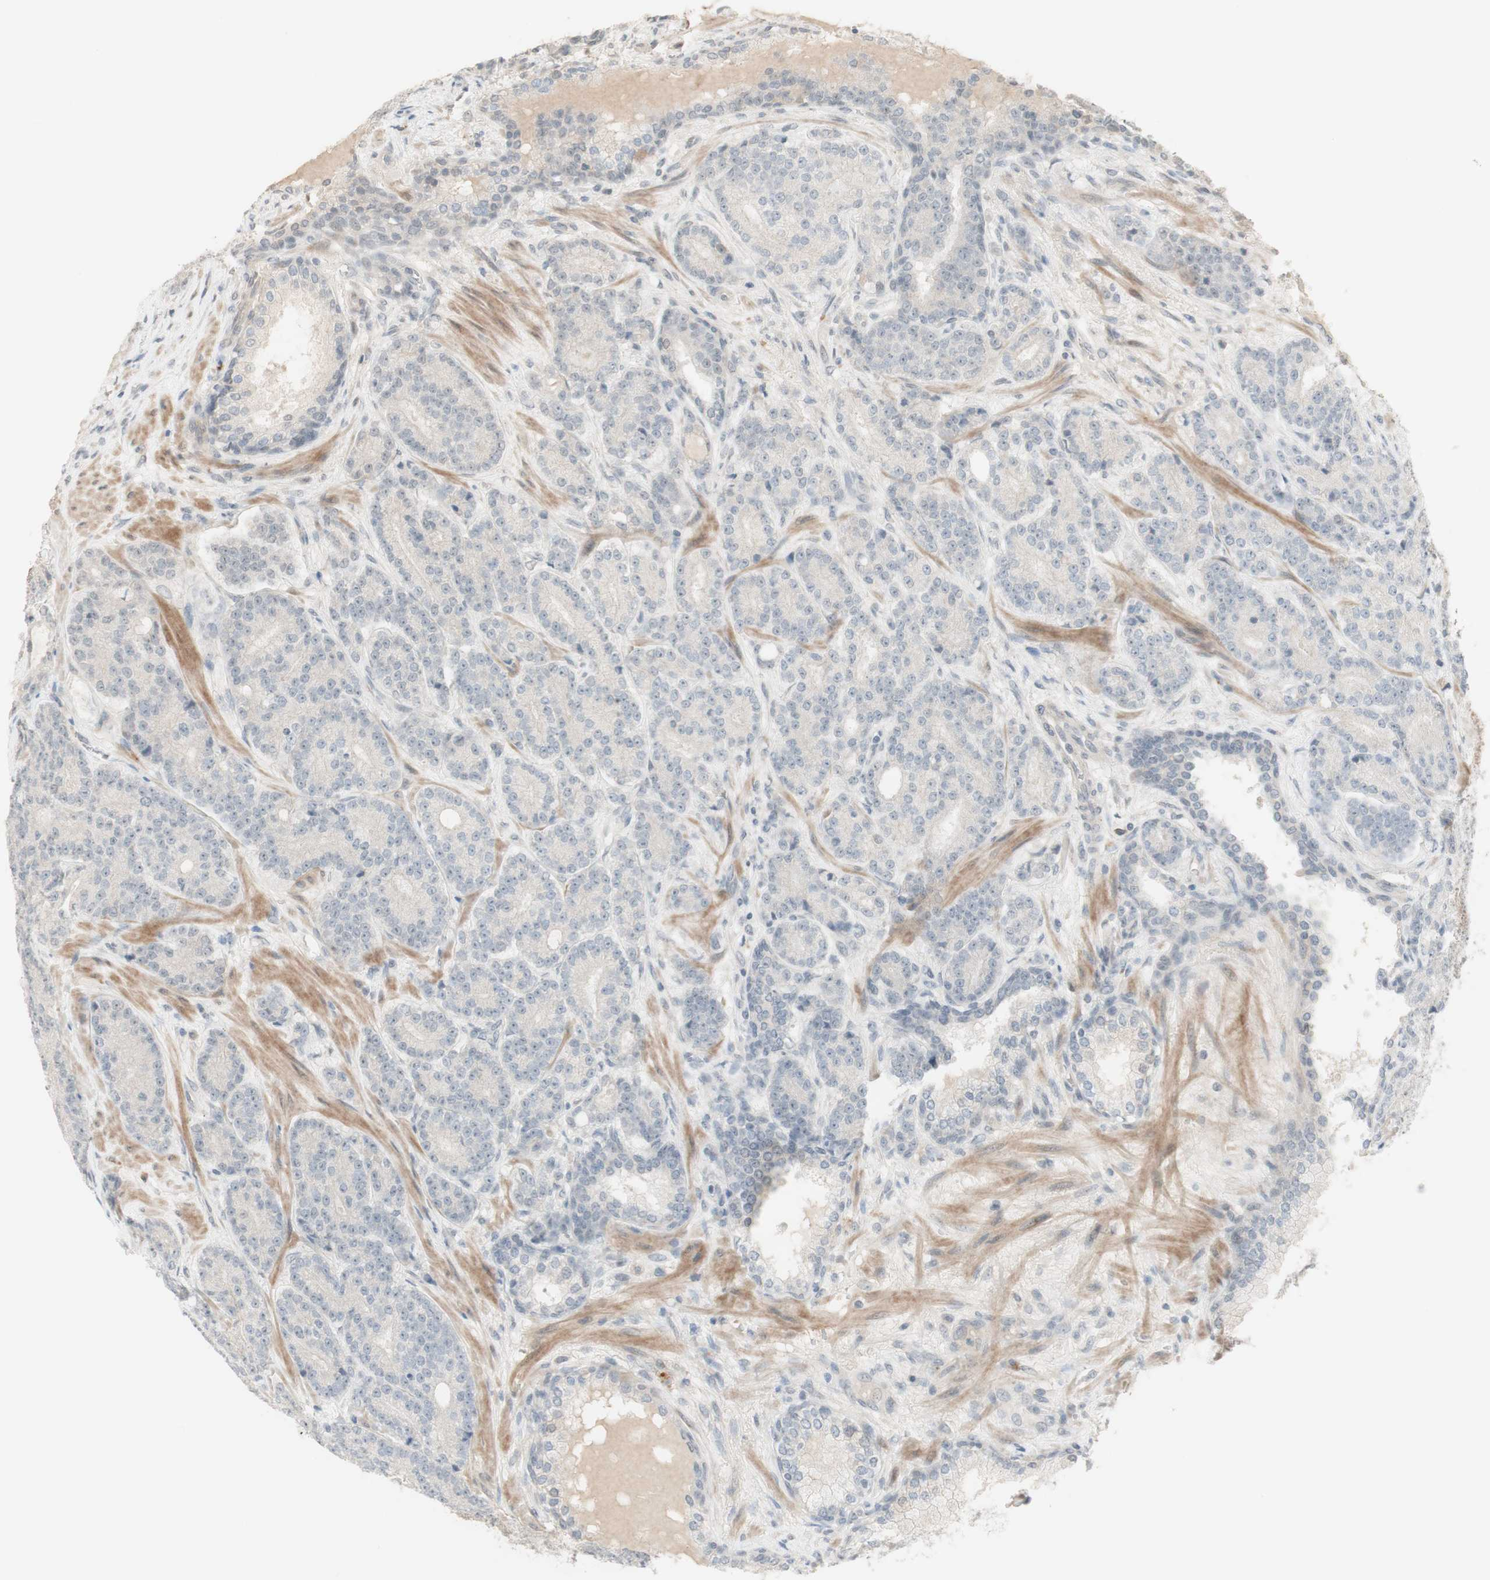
{"staining": {"intensity": "negative", "quantity": "none", "location": "none"}, "tissue": "prostate cancer", "cell_type": "Tumor cells", "image_type": "cancer", "snomed": [{"axis": "morphology", "description": "Adenocarcinoma, High grade"}, {"axis": "topography", "description": "Prostate"}], "caption": "Immunohistochemistry of prostate cancer (high-grade adenocarcinoma) displays no positivity in tumor cells.", "gene": "PLCD4", "patient": {"sex": "male", "age": 61}}